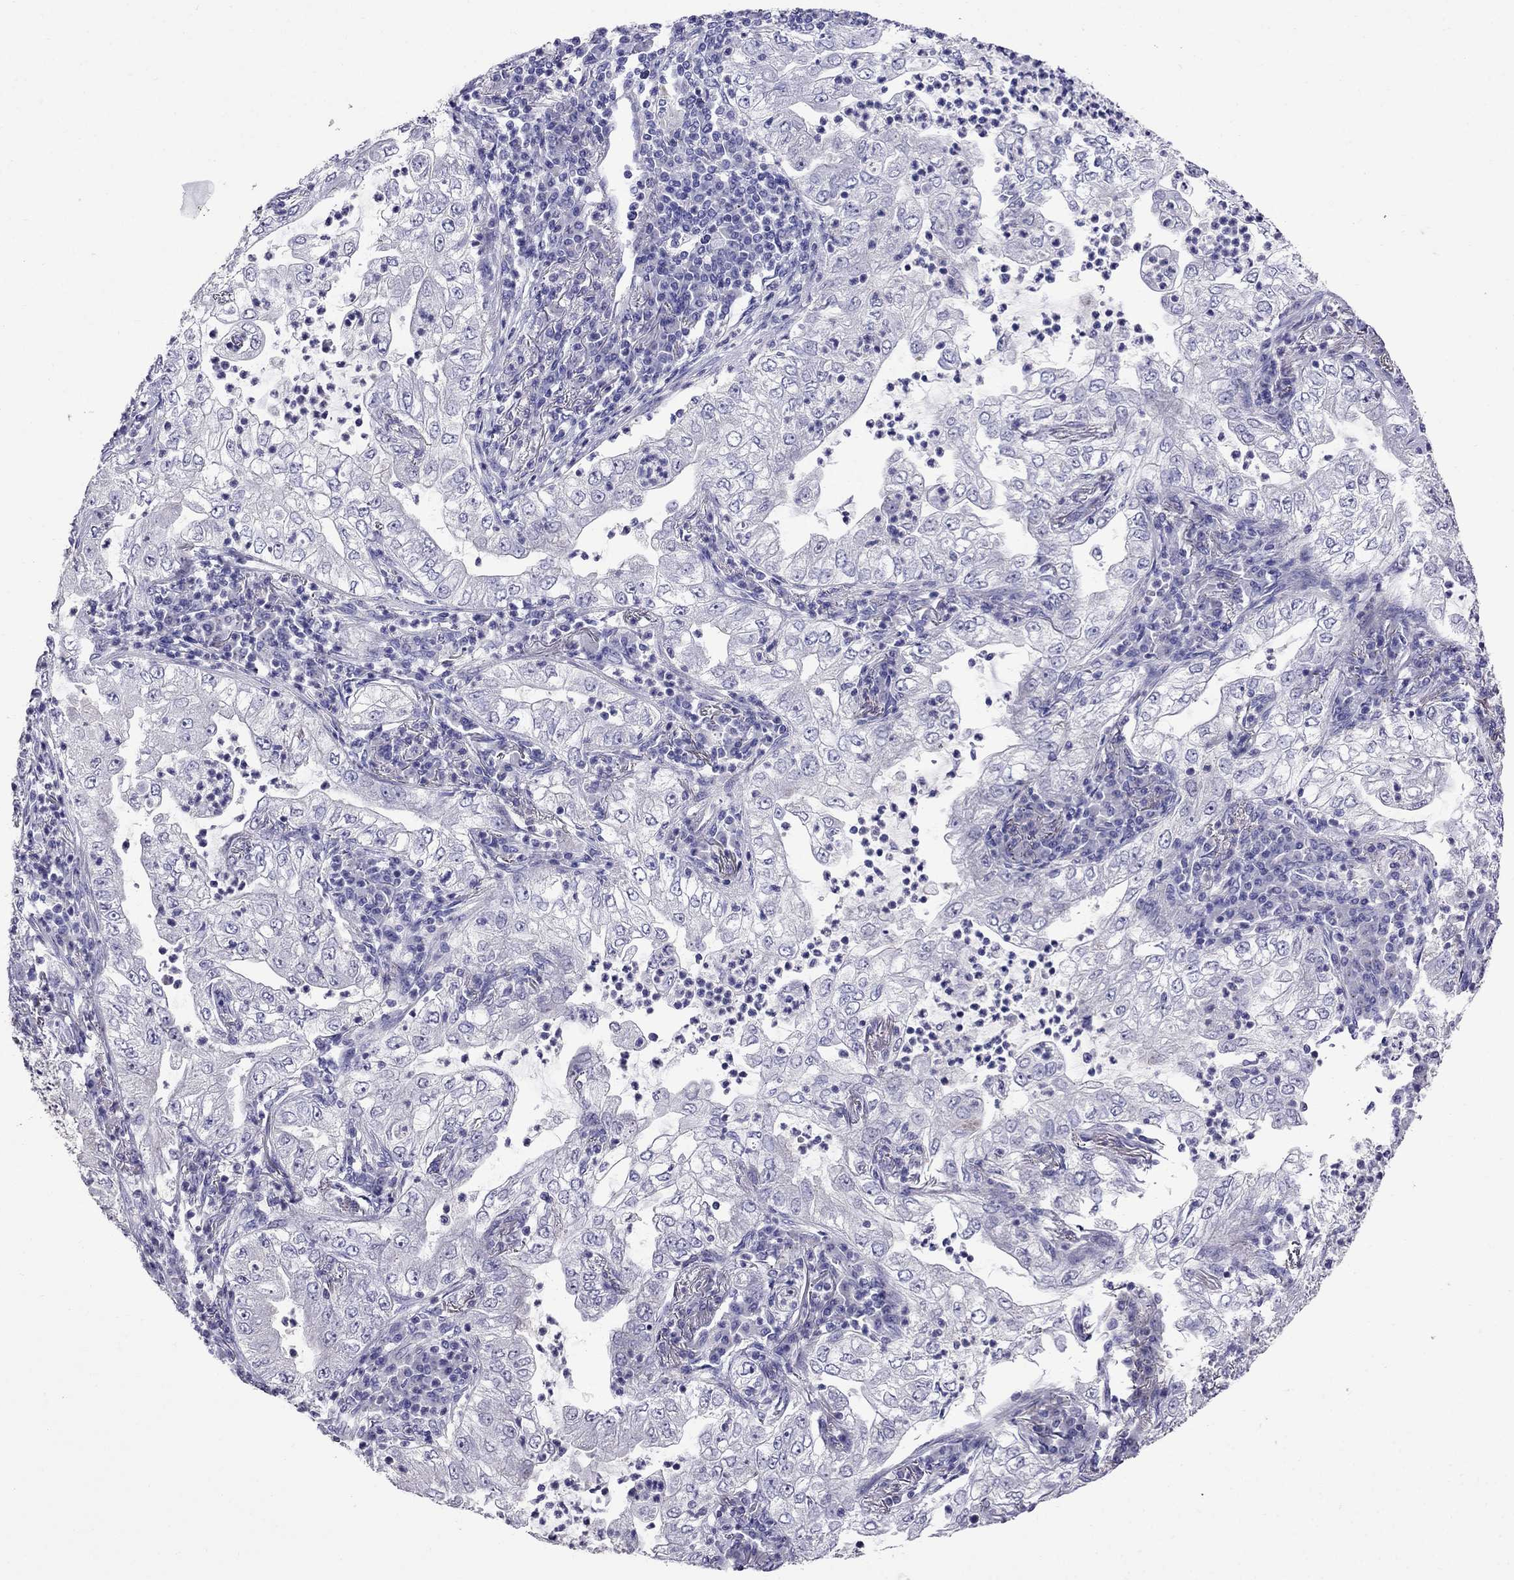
{"staining": {"intensity": "negative", "quantity": "none", "location": "none"}, "tissue": "lung cancer", "cell_type": "Tumor cells", "image_type": "cancer", "snomed": [{"axis": "morphology", "description": "Adenocarcinoma, NOS"}, {"axis": "topography", "description": "Lung"}], "caption": "Lung adenocarcinoma was stained to show a protein in brown. There is no significant staining in tumor cells.", "gene": "OXCT2", "patient": {"sex": "female", "age": 73}}